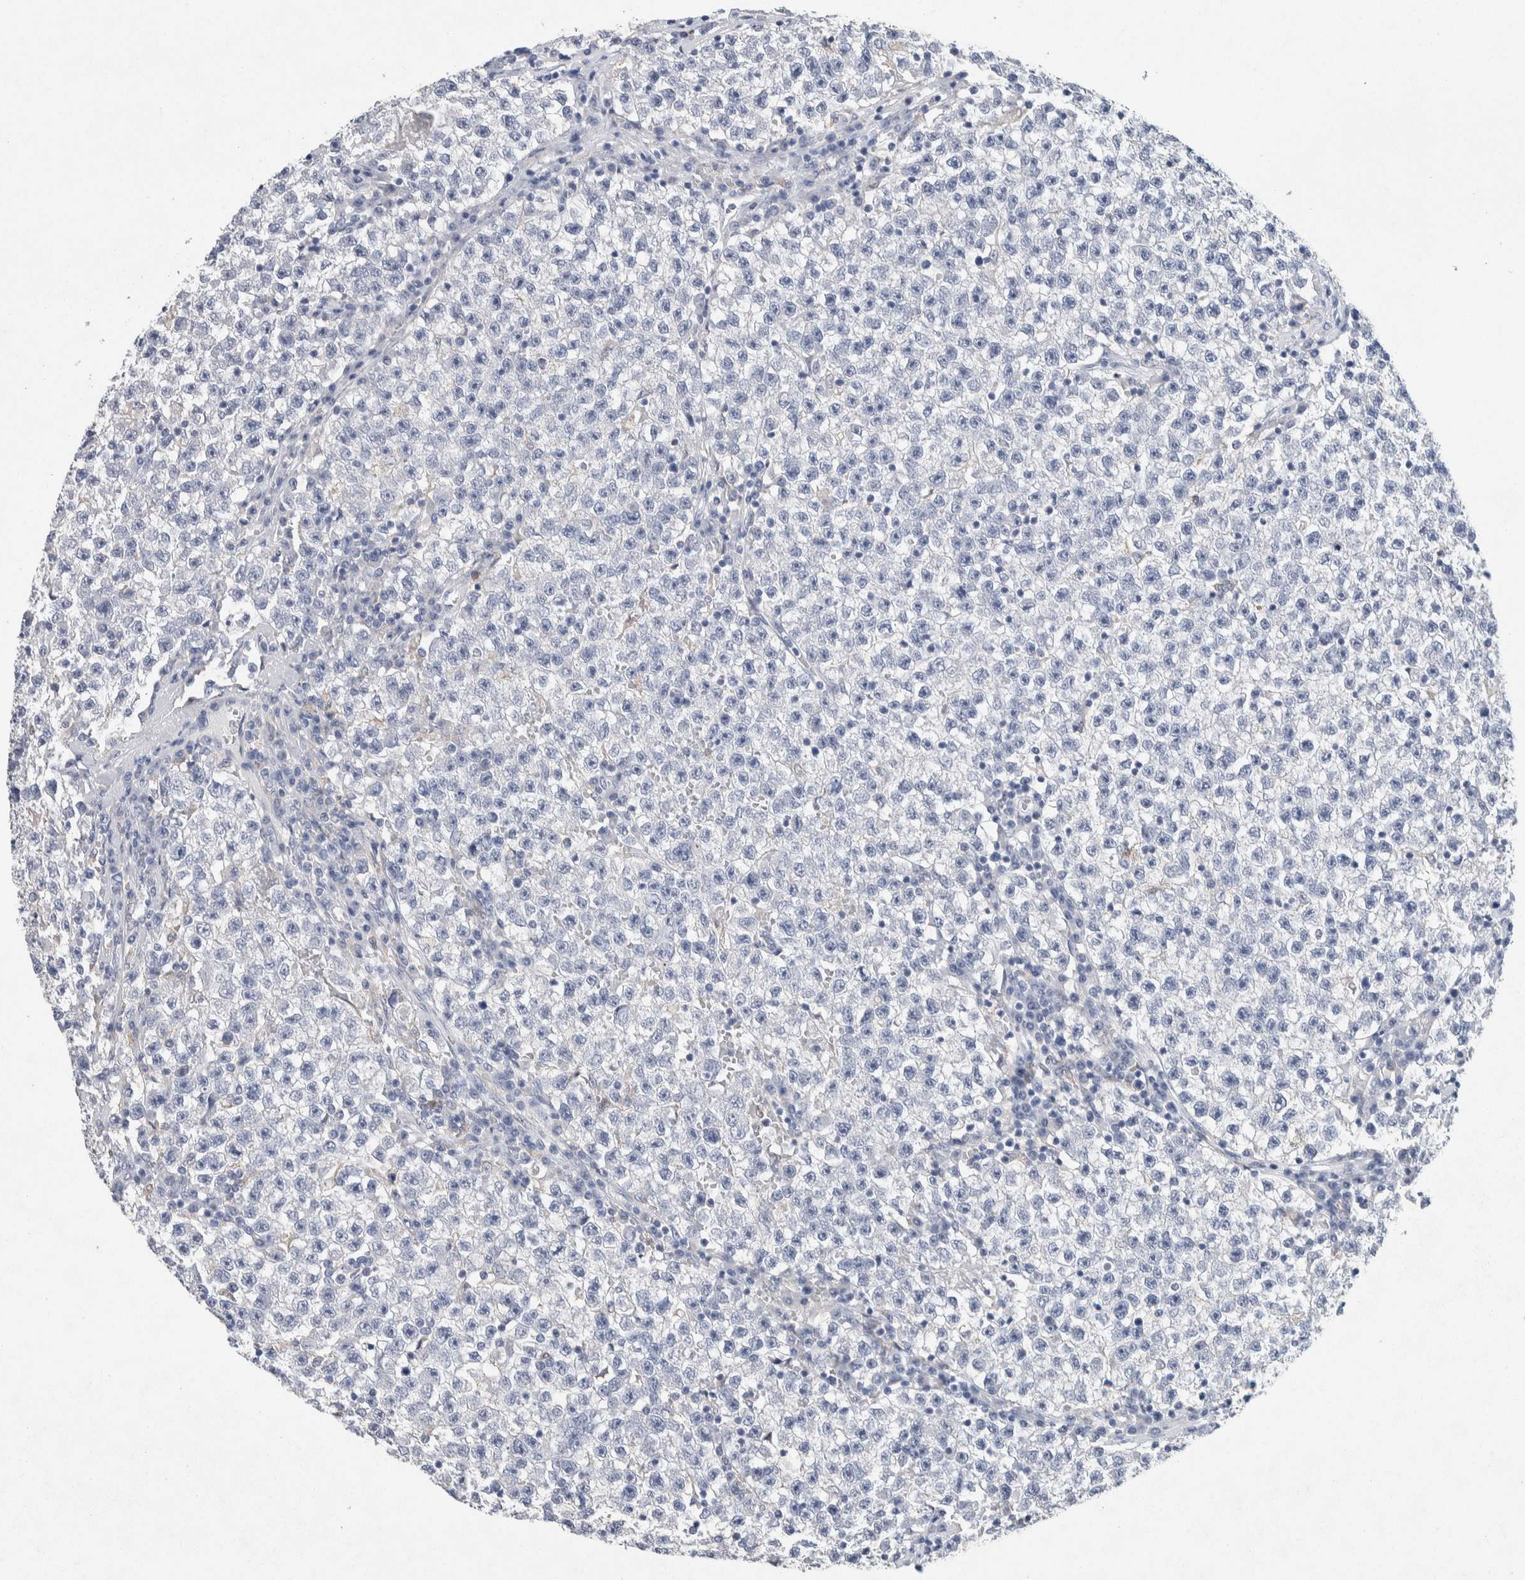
{"staining": {"intensity": "negative", "quantity": "none", "location": "none"}, "tissue": "testis cancer", "cell_type": "Tumor cells", "image_type": "cancer", "snomed": [{"axis": "morphology", "description": "Seminoma, NOS"}, {"axis": "topography", "description": "Testis"}], "caption": "A histopathology image of seminoma (testis) stained for a protein reveals no brown staining in tumor cells. (Immunohistochemistry, brightfield microscopy, high magnification).", "gene": "NCF2", "patient": {"sex": "male", "age": 22}}